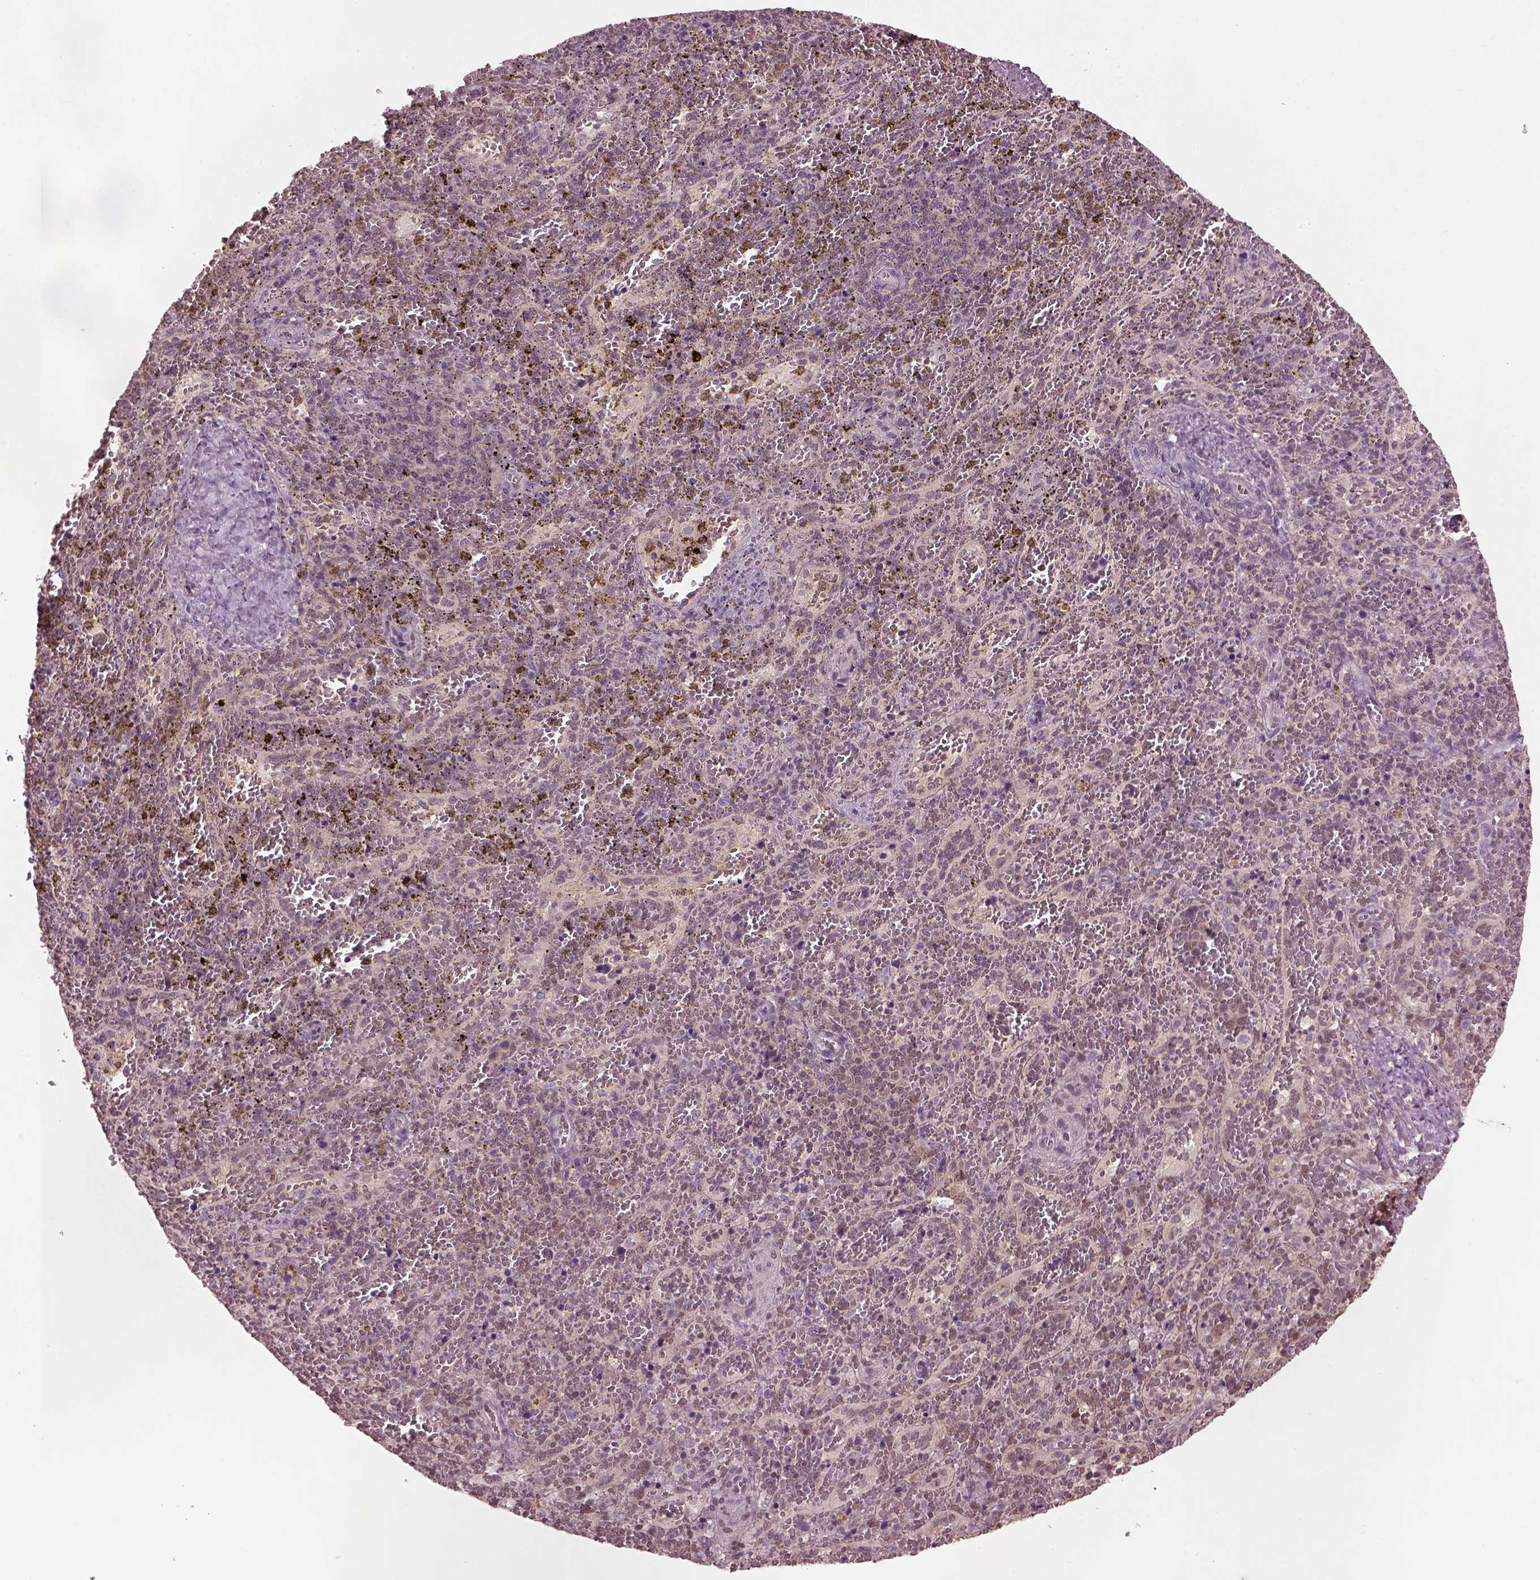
{"staining": {"intensity": "negative", "quantity": "none", "location": "none"}, "tissue": "spleen", "cell_type": "Cells in red pulp", "image_type": "normal", "snomed": [{"axis": "morphology", "description": "Normal tissue, NOS"}, {"axis": "topography", "description": "Spleen"}], "caption": "The immunohistochemistry image has no significant staining in cells in red pulp of spleen. (DAB (3,3'-diaminobenzidine) IHC, high magnification).", "gene": "SRI", "patient": {"sex": "female", "age": 50}}